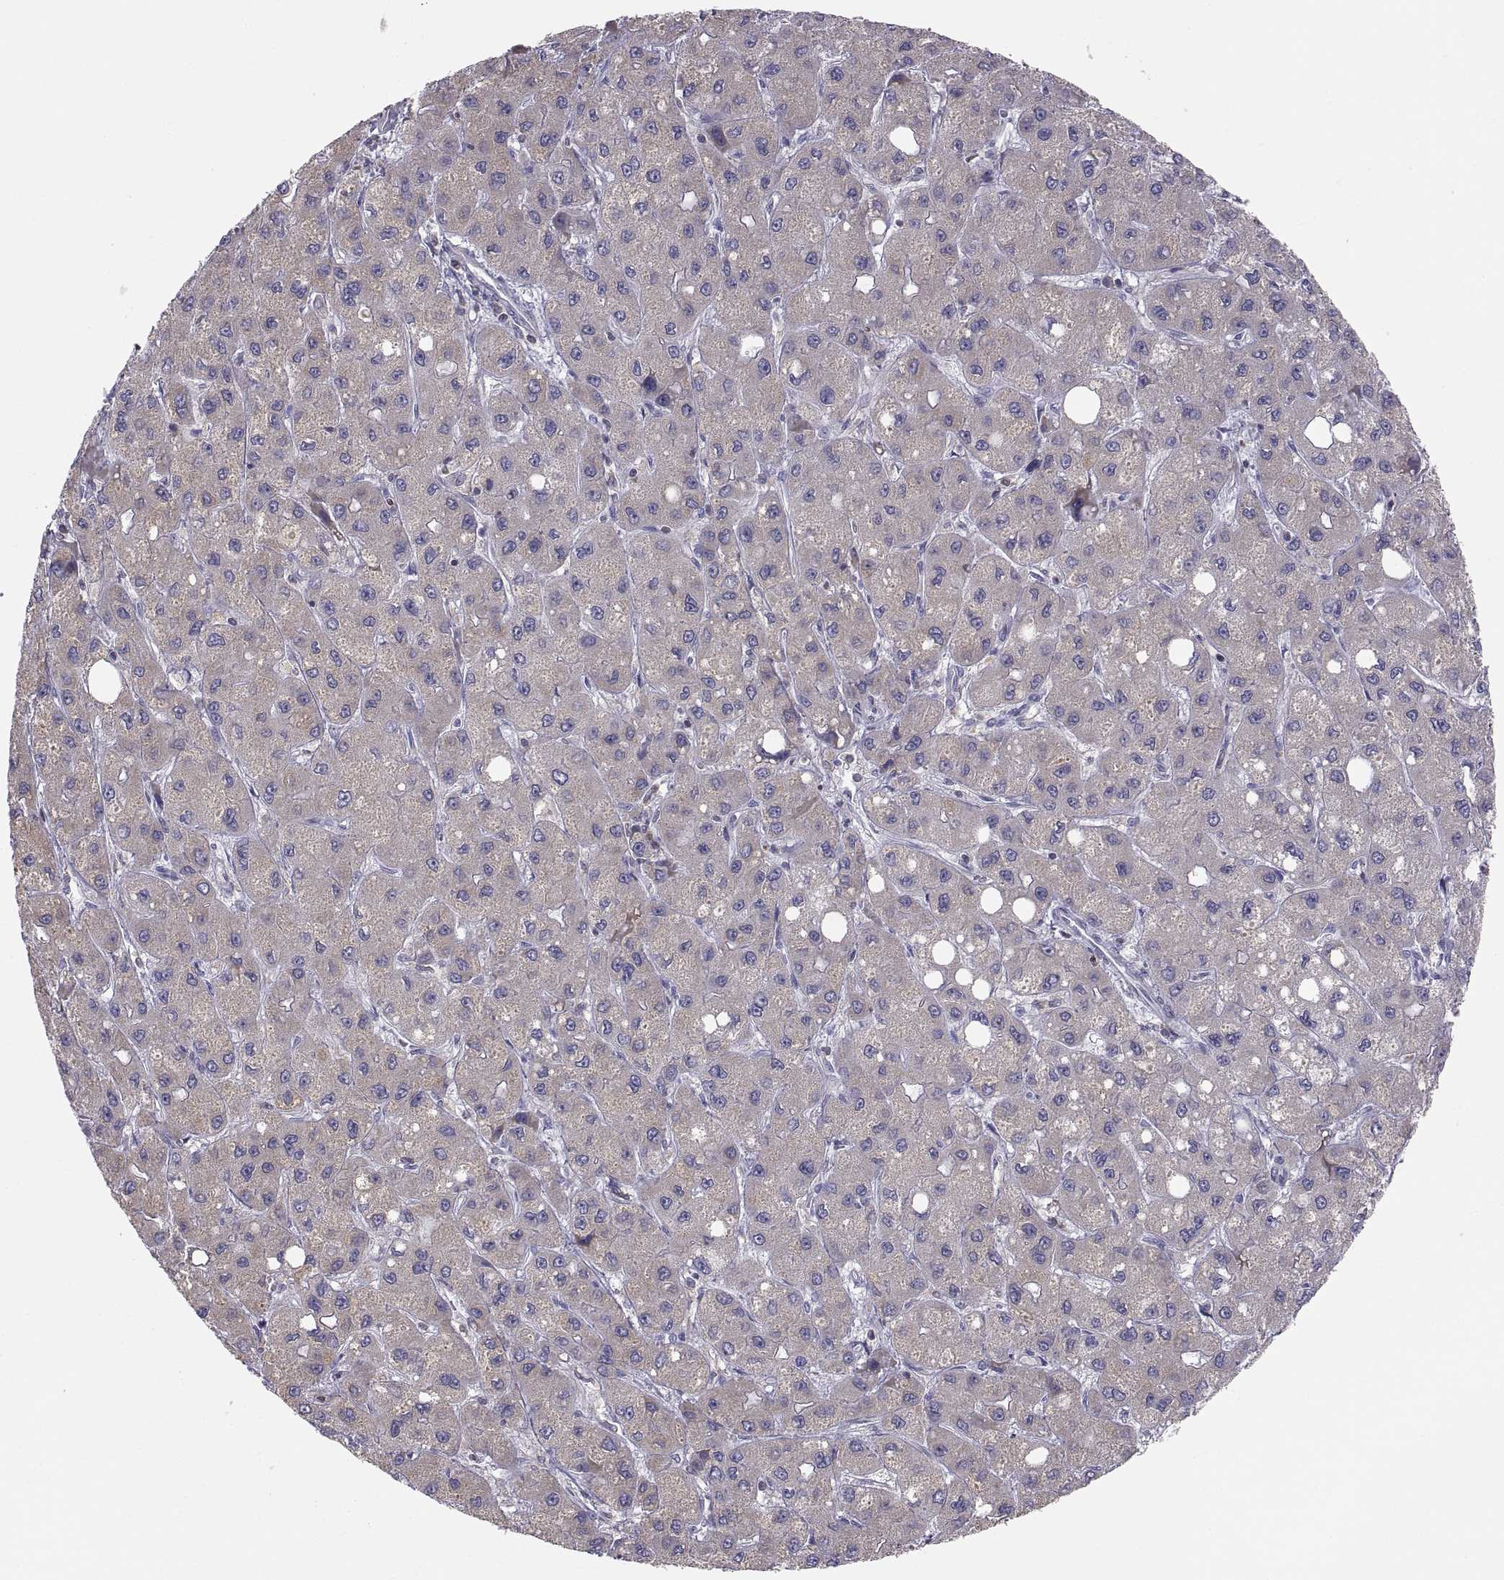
{"staining": {"intensity": "negative", "quantity": "none", "location": "none"}, "tissue": "liver cancer", "cell_type": "Tumor cells", "image_type": "cancer", "snomed": [{"axis": "morphology", "description": "Carcinoma, Hepatocellular, NOS"}, {"axis": "topography", "description": "Liver"}], "caption": "The photomicrograph exhibits no significant staining in tumor cells of liver hepatocellular carcinoma. Brightfield microscopy of immunohistochemistry stained with DAB (brown) and hematoxylin (blue), captured at high magnification.", "gene": "ERO1A", "patient": {"sex": "male", "age": 73}}